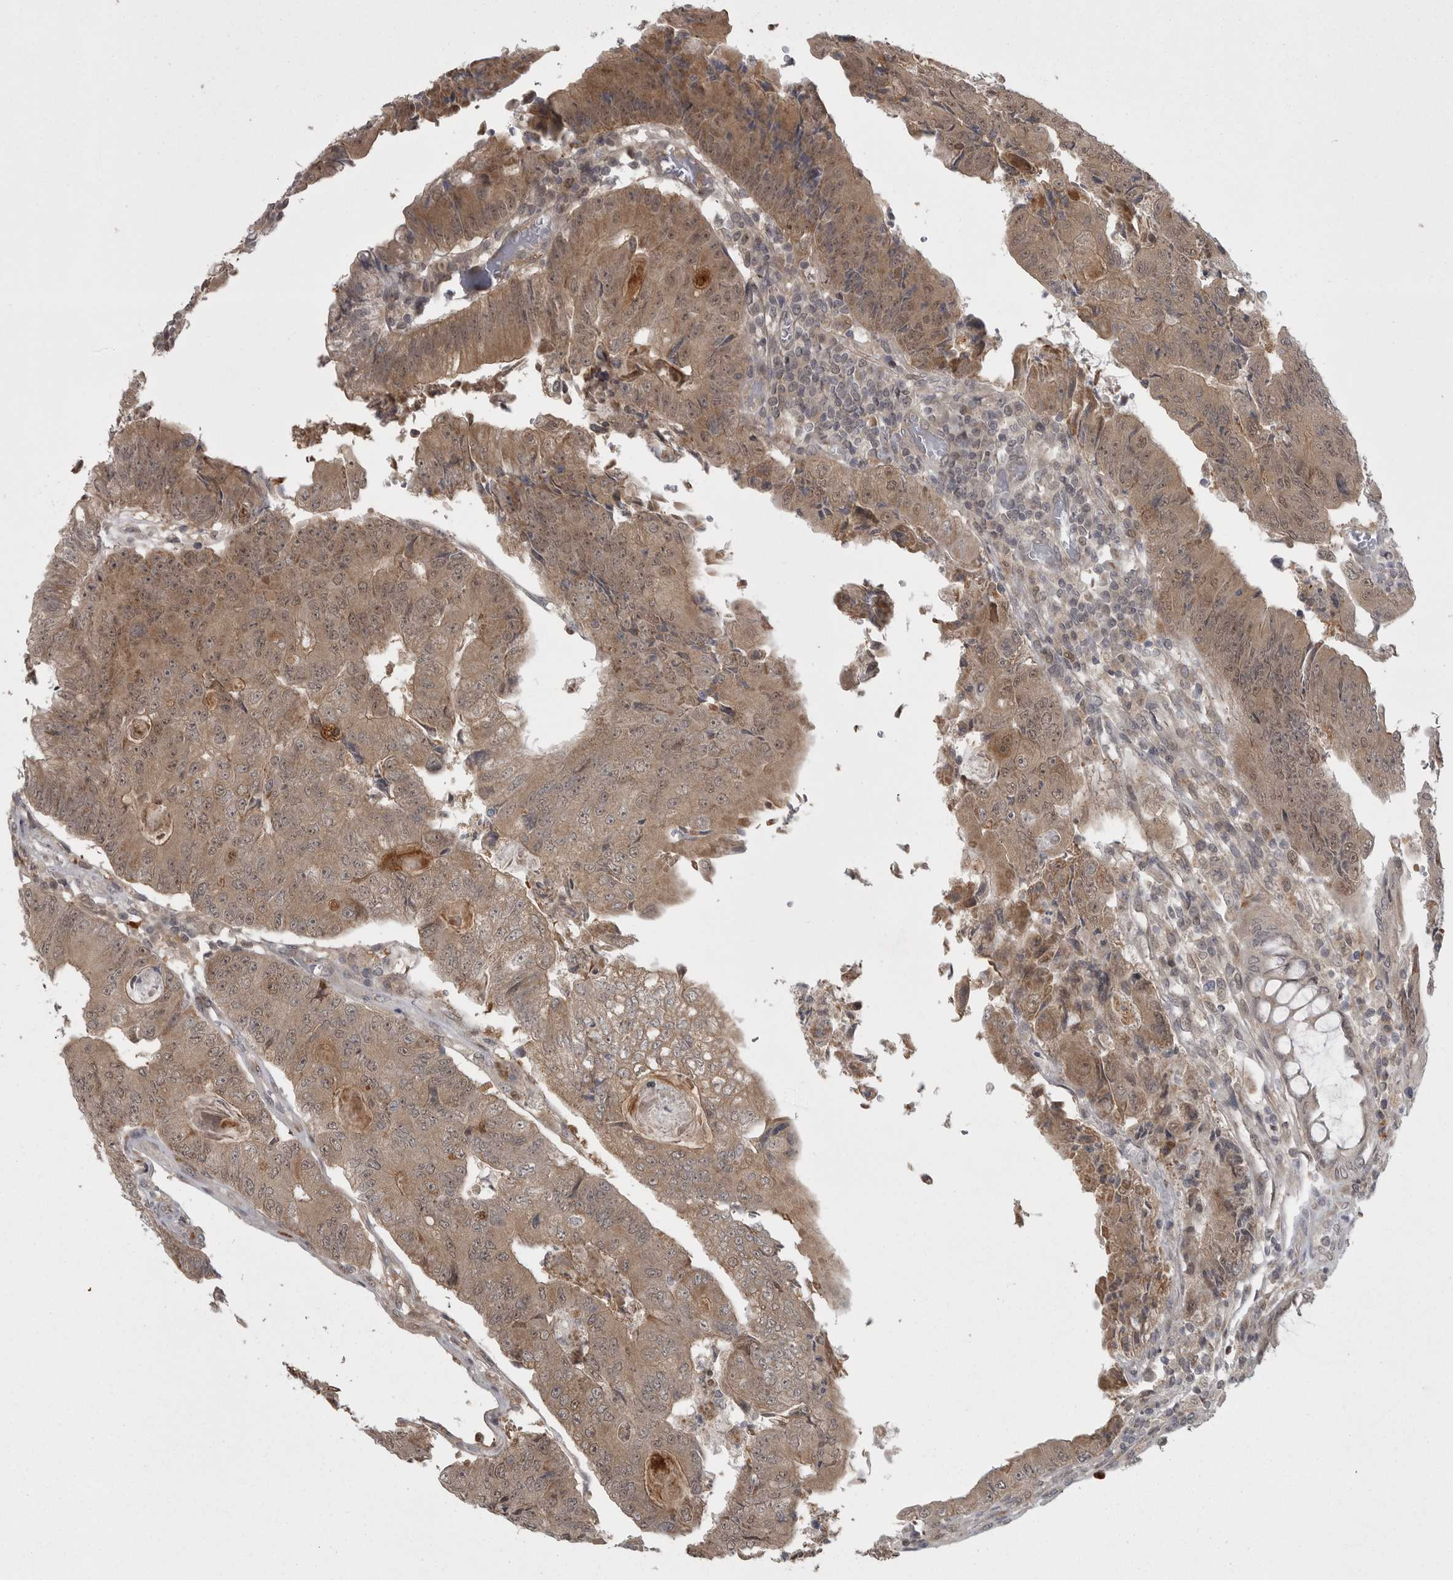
{"staining": {"intensity": "moderate", "quantity": ">75%", "location": "cytoplasmic/membranous,nuclear"}, "tissue": "colorectal cancer", "cell_type": "Tumor cells", "image_type": "cancer", "snomed": [{"axis": "morphology", "description": "Adenocarcinoma, NOS"}, {"axis": "topography", "description": "Colon"}], "caption": "There is medium levels of moderate cytoplasmic/membranous and nuclear positivity in tumor cells of colorectal cancer (adenocarcinoma), as demonstrated by immunohistochemical staining (brown color).", "gene": "PPP1R9A", "patient": {"sex": "female", "age": 67}}